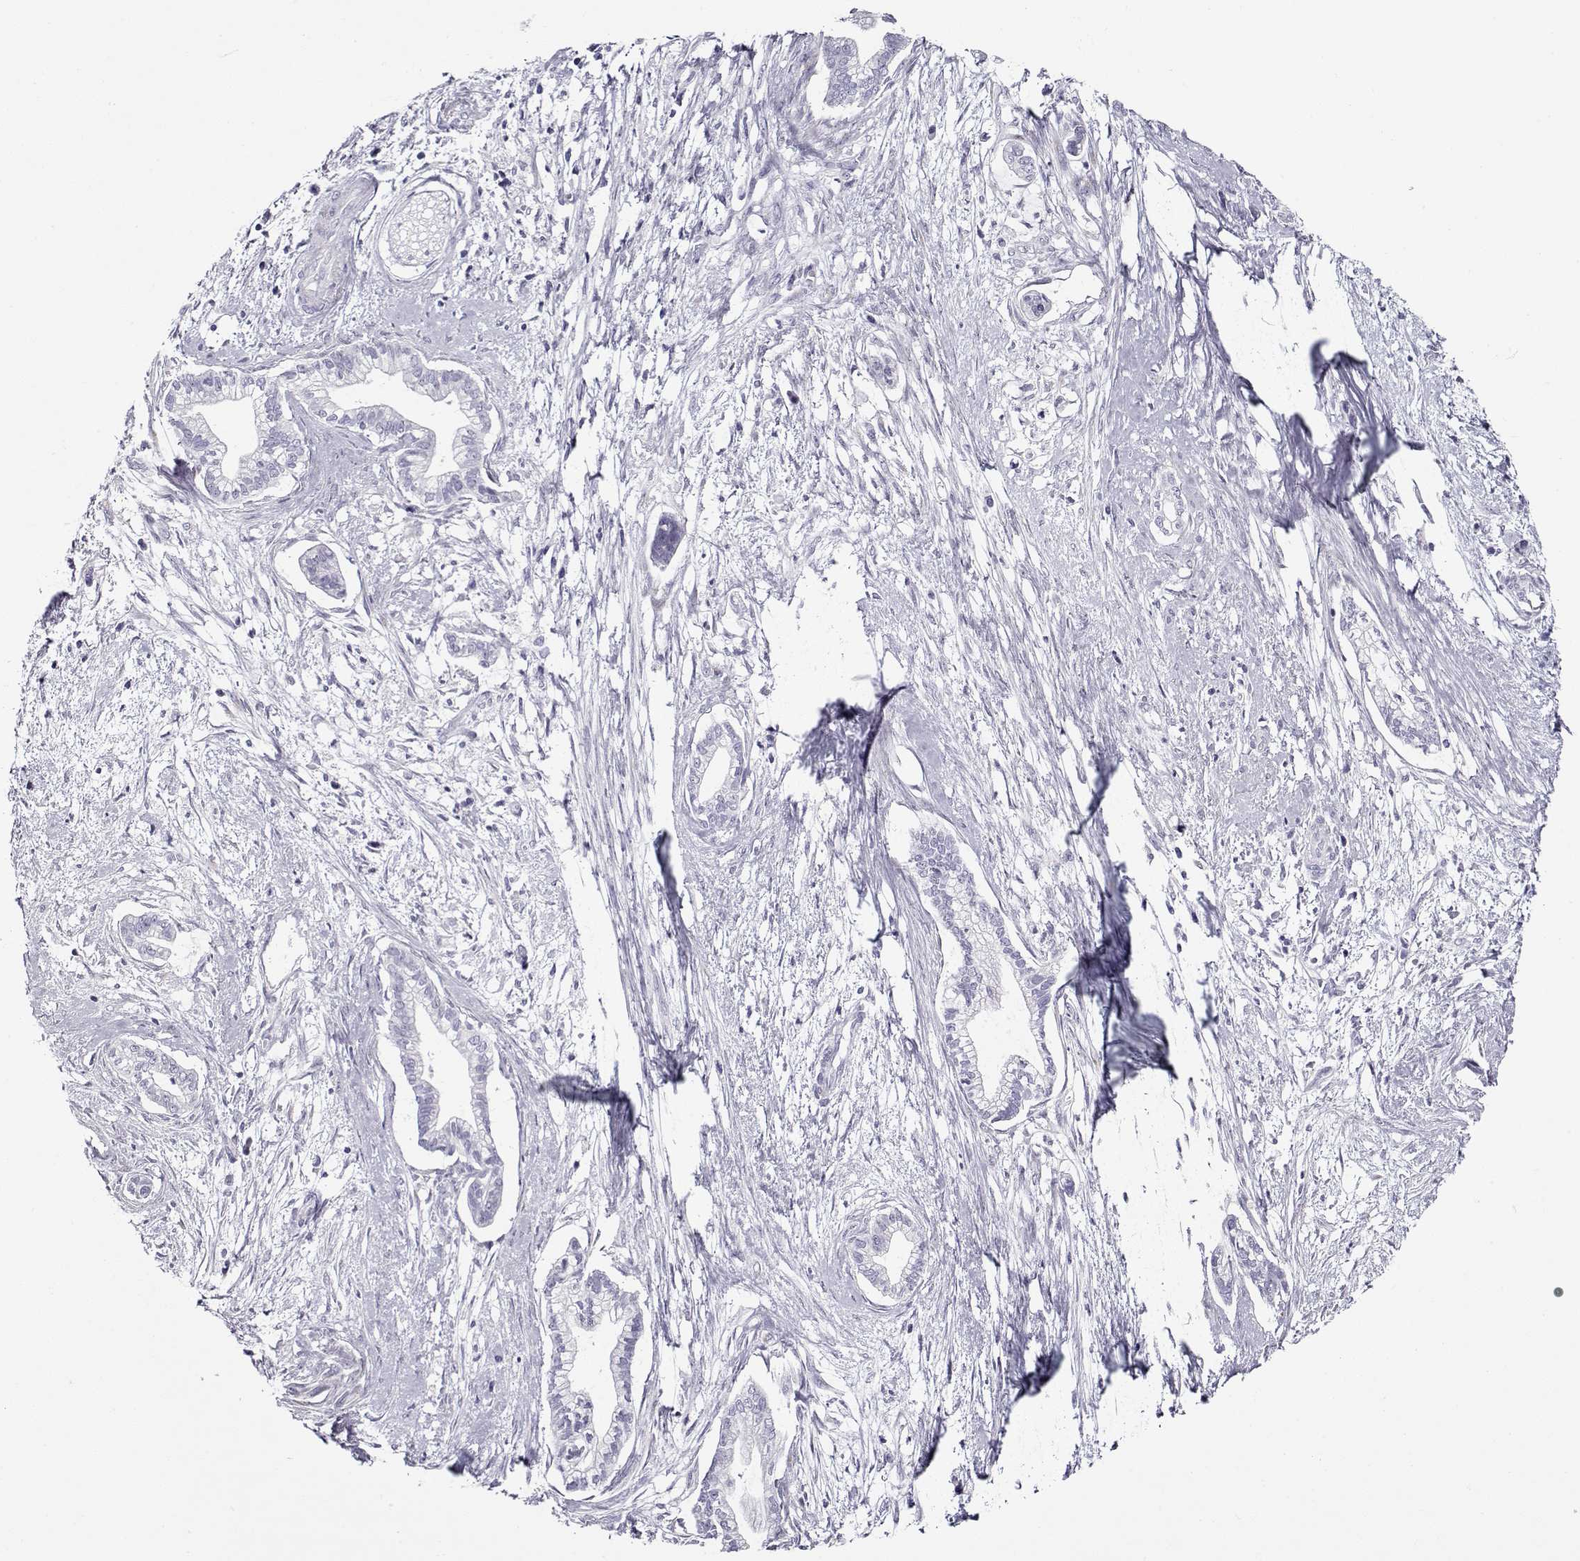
{"staining": {"intensity": "negative", "quantity": "none", "location": "none"}, "tissue": "cervical cancer", "cell_type": "Tumor cells", "image_type": "cancer", "snomed": [{"axis": "morphology", "description": "Adenocarcinoma, NOS"}, {"axis": "topography", "description": "Cervix"}], "caption": "A photomicrograph of cervical adenocarcinoma stained for a protein exhibits no brown staining in tumor cells. (Stains: DAB (3,3'-diaminobenzidine) IHC with hematoxylin counter stain, Microscopy: brightfield microscopy at high magnification).", "gene": "GAGE2A", "patient": {"sex": "female", "age": 62}}